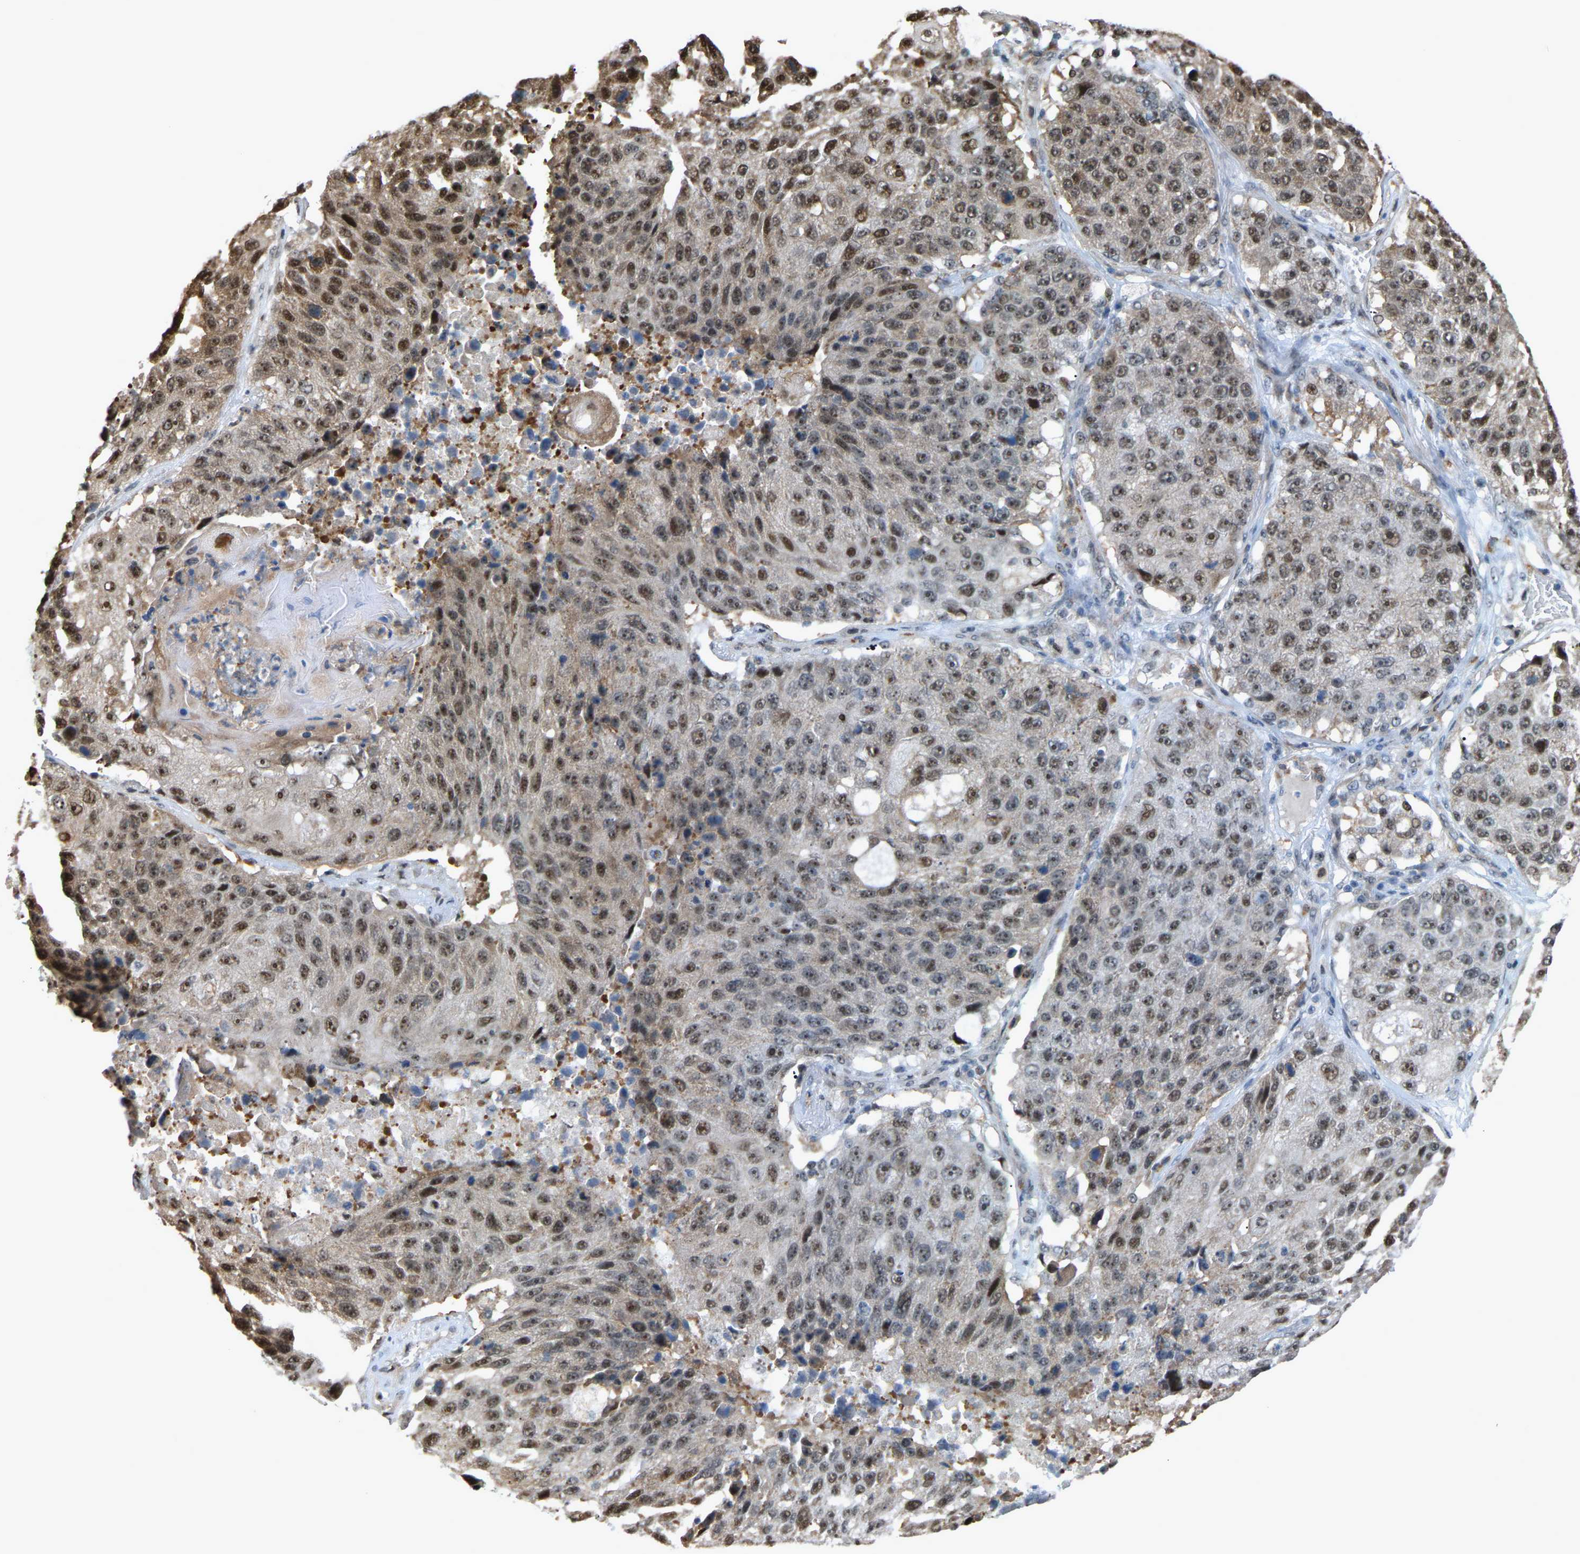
{"staining": {"intensity": "moderate", "quantity": "25%-75%", "location": "cytoplasmic/membranous,nuclear"}, "tissue": "lung cancer", "cell_type": "Tumor cells", "image_type": "cancer", "snomed": [{"axis": "morphology", "description": "Squamous cell carcinoma, NOS"}, {"axis": "topography", "description": "Lung"}], "caption": "Immunohistochemical staining of lung cancer (squamous cell carcinoma) exhibits moderate cytoplasmic/membranous and nuclear protein staining in approximately 25%-75% of tumor cells.", "gene": "CROT", "patient": {"sex": "male", "age": 61}}